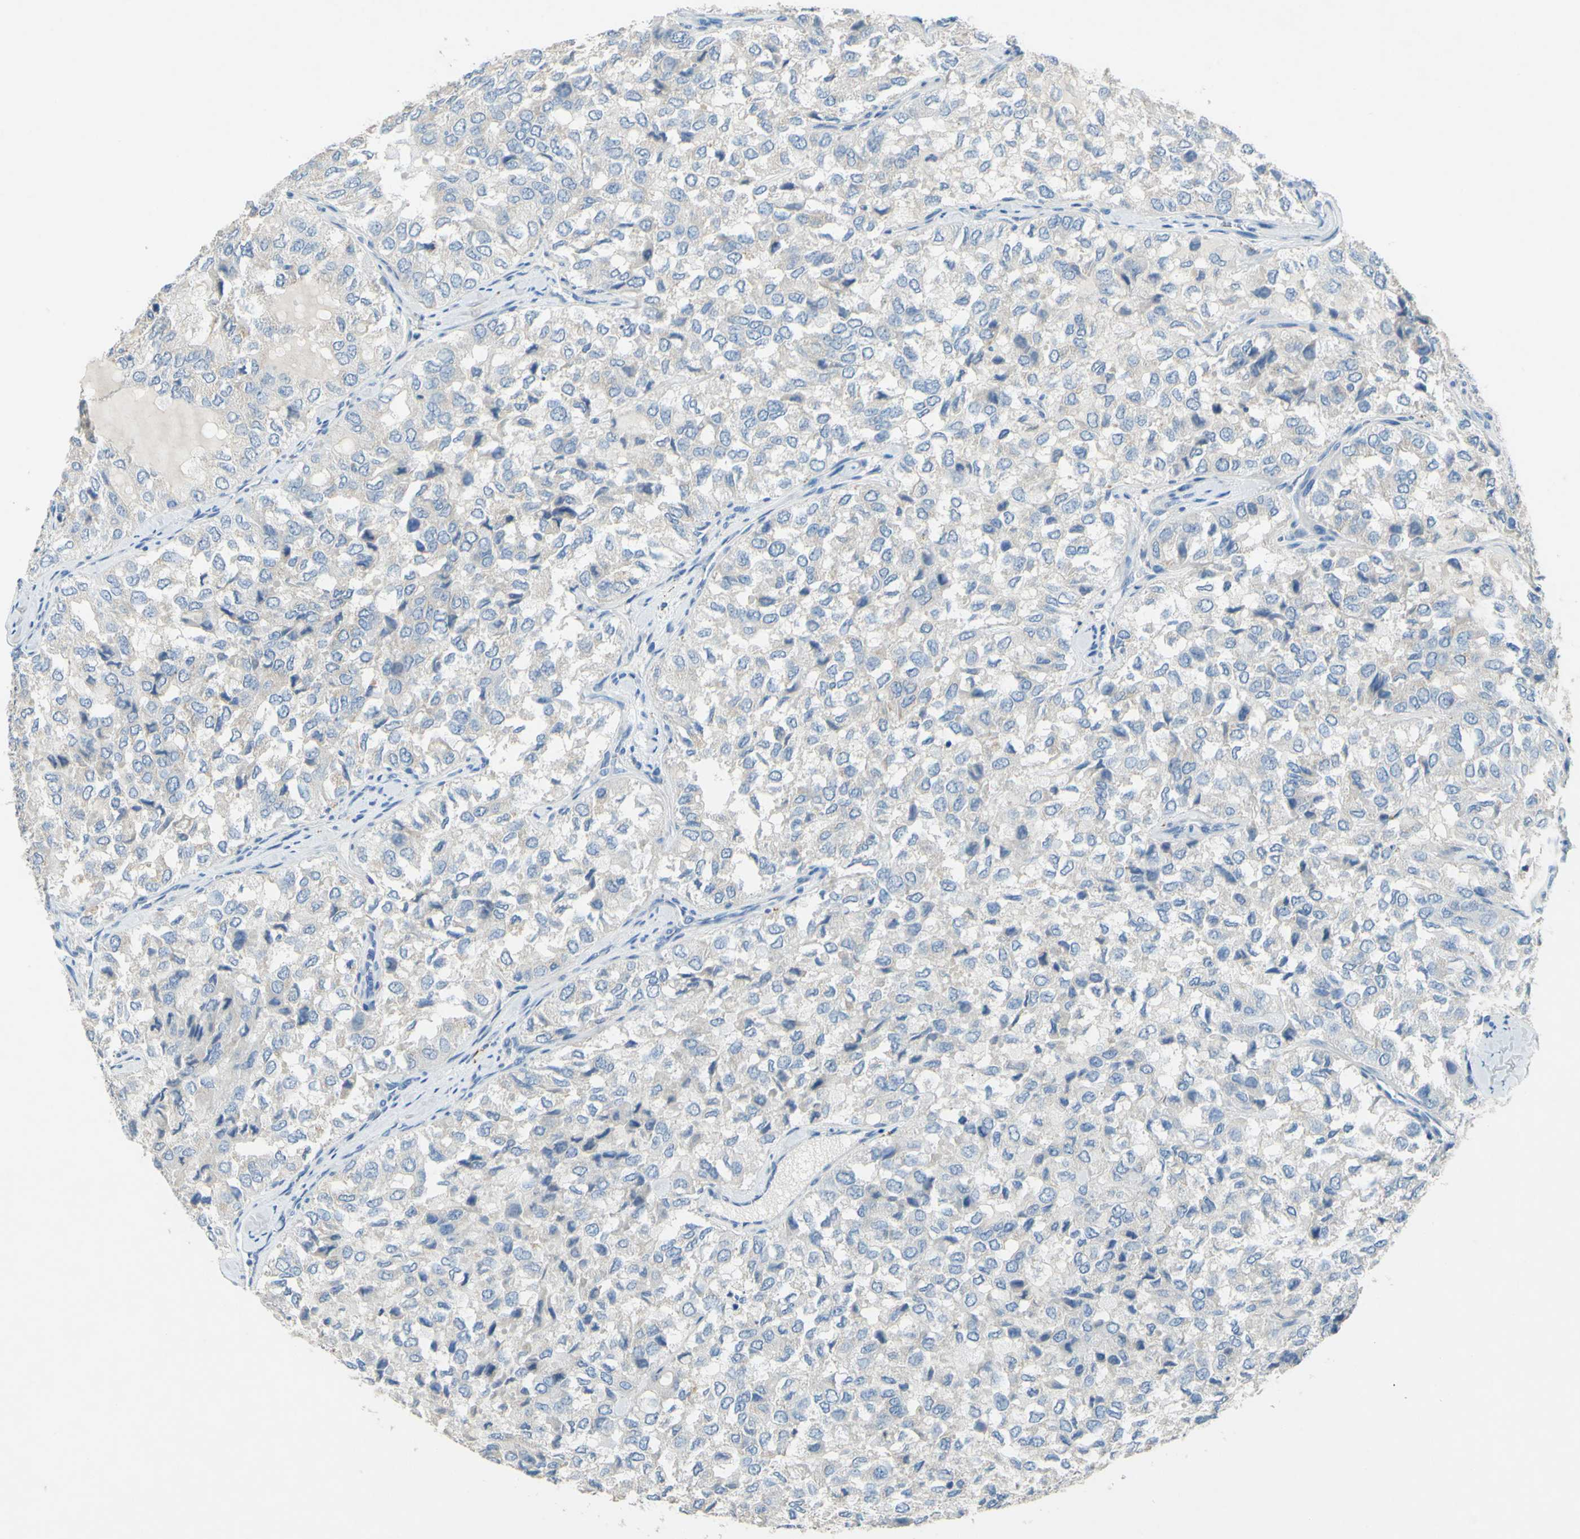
{"staining": {"intensity": "negative", "quantity": "none", "location": "none"}, "tissue": "thyroid cancer", "cell_type": "Tumor cells", "image_type": "cancer", "snomed": [{"axis": "morphology", "description": "Follicular adenoma carcinoma, NOS"}, {"axis": "topography", "description": "Thyroid gland"}], "caption": "This is a photomicrograph of immunohistochemistry (IHC) staining of thyroid cancer, which shows no expression in tumor cells.", "gene": "CDH10", "patient": {"sex": "male", "age": 75}}